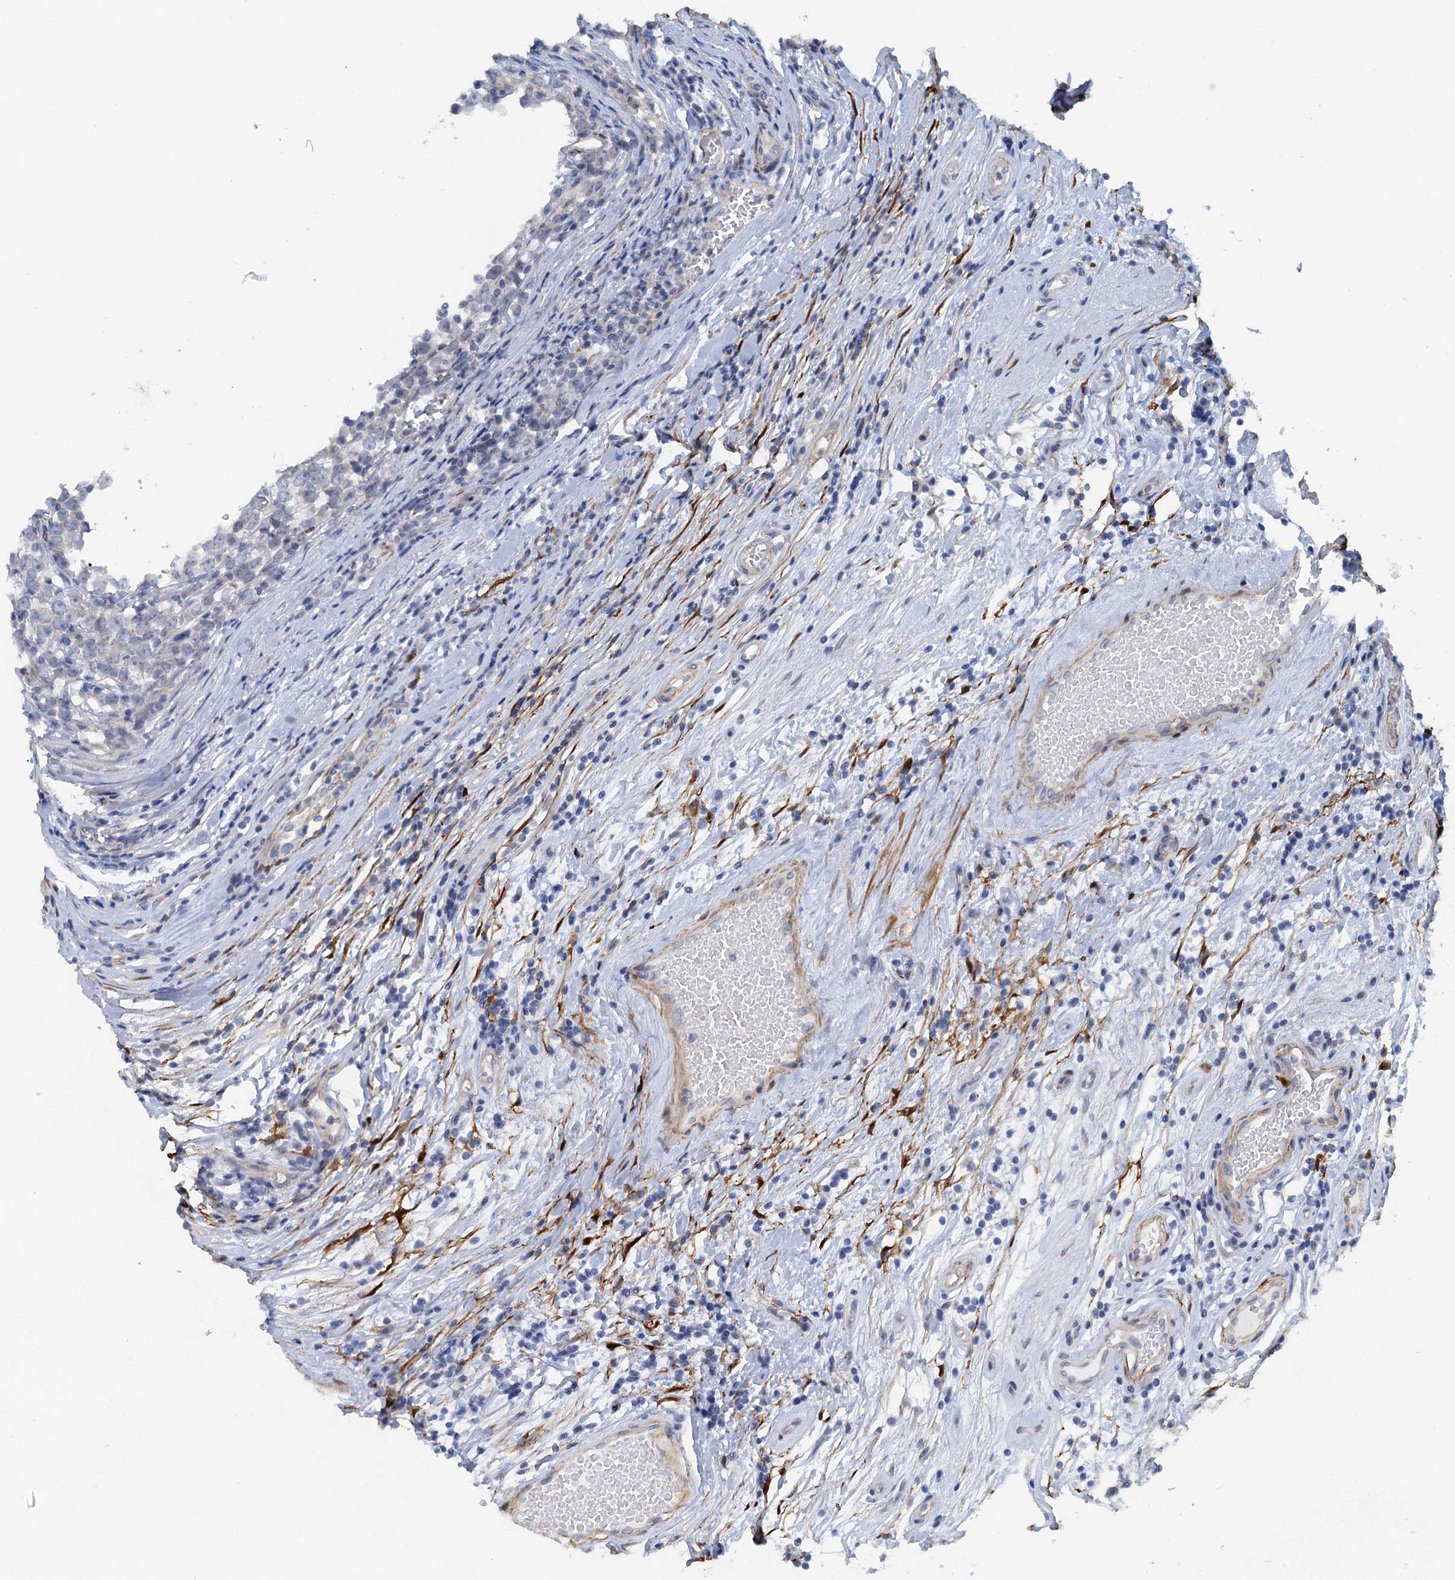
{"staining": {"intensity": "negative", "quantity": "none", "location": "none"}, "tissue": "testis cancer", "cell_type": "Tumor cells", "image_type": "cancer", "snomed": [{"axis": "morphology", "description": "Seminoma, NOS"}, {"axis": "topography", "description": "Testis"}], "caption": "There is no significant positivity in tumor cells of testis cancer.", "gene": "POGLUT3", "patient": {"sex": "male", "age": 65}}